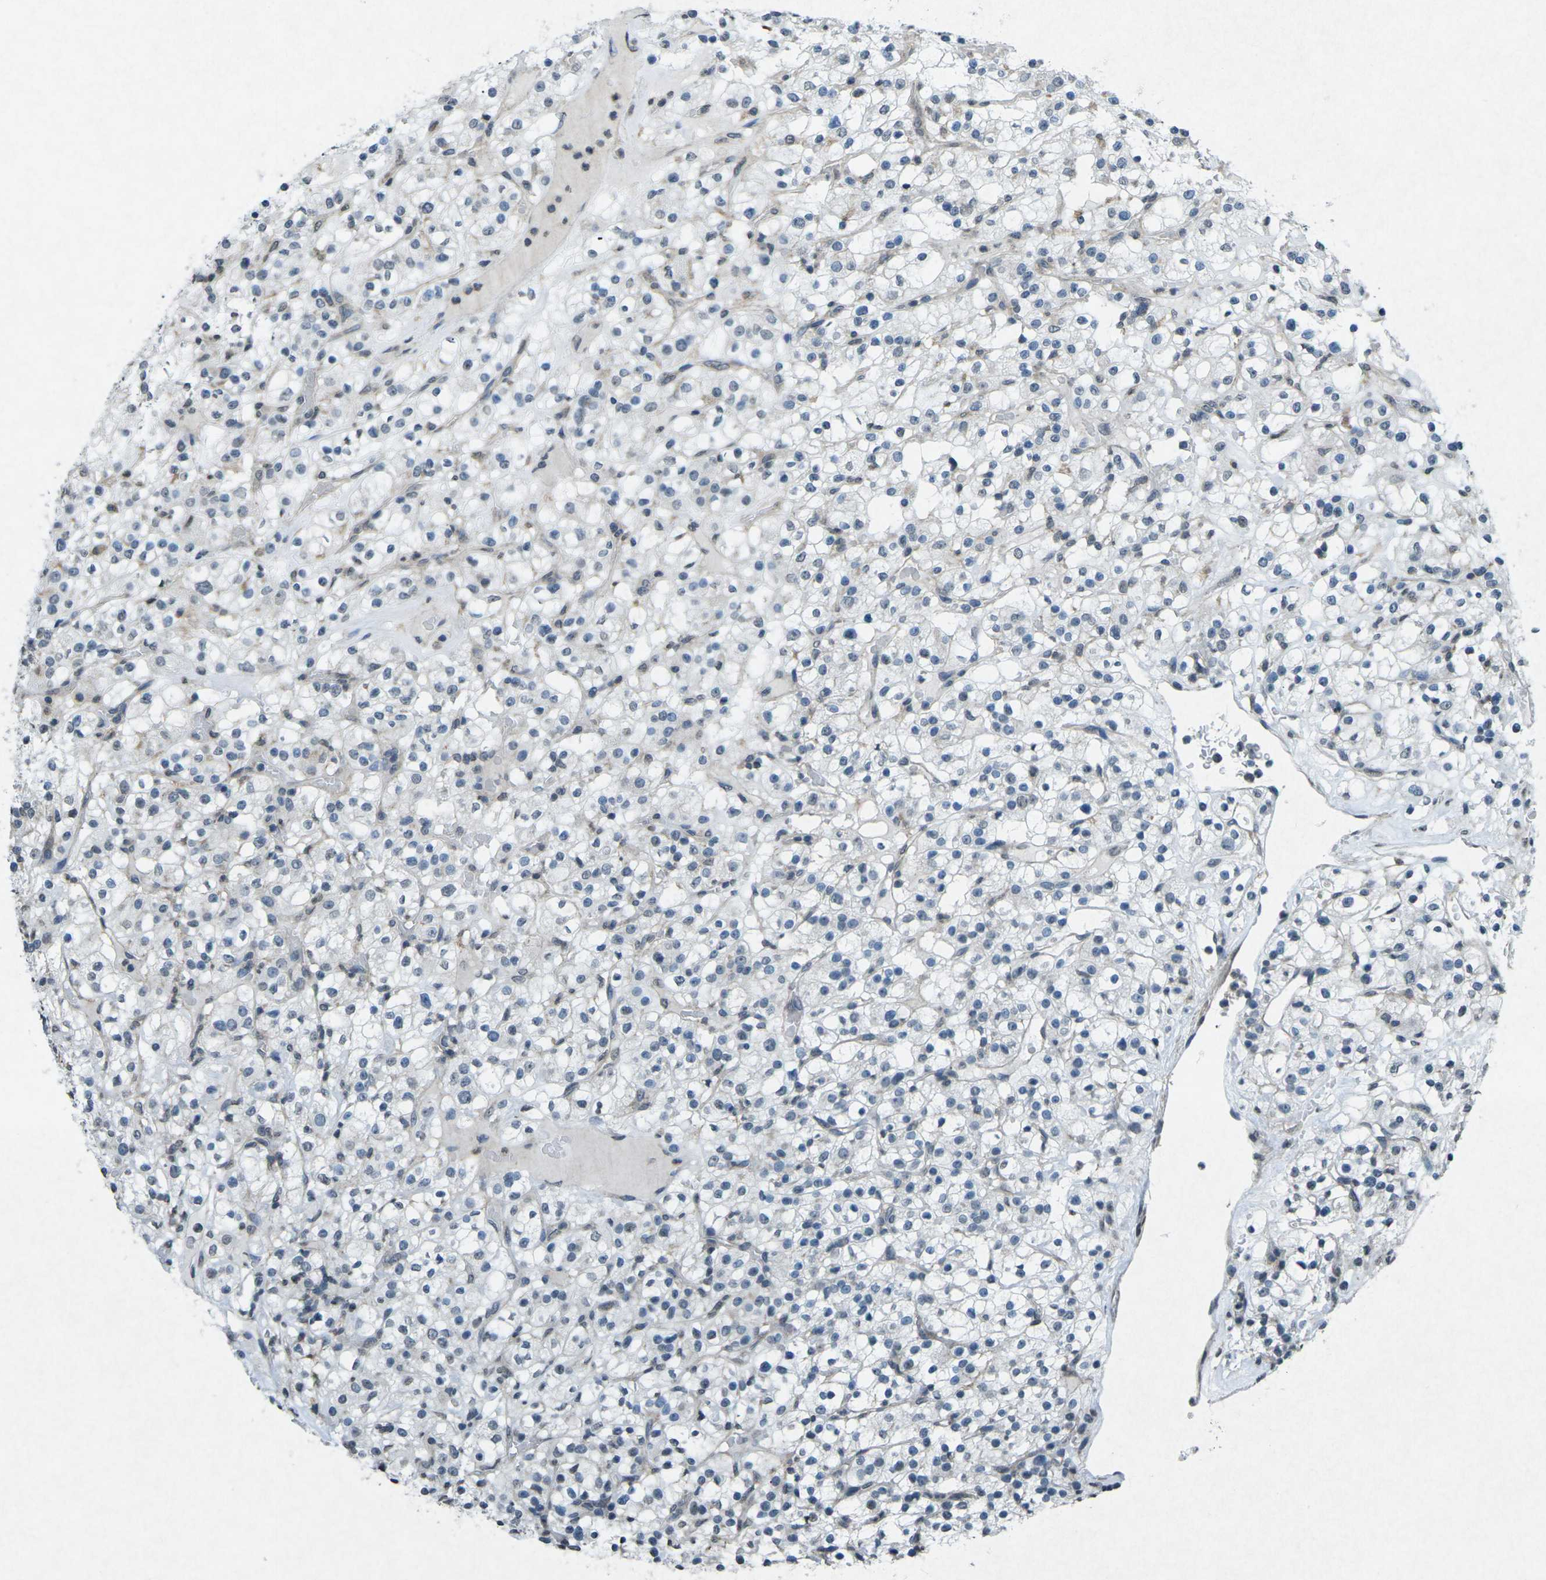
{"staining": {"intensity": "negative", "quantity": "none", "location": "none"}, "tissue": "renal cancer", "cell_type": "Tumor cells", "image_type": "cancer", "snomed": [{"axis": "morphology", "description": "Normal tissue, NOS"}, {"axis": "morphology", "description": "Adenocarcinoma, NOS"}, {"axis": "topography", "description": "Kidney"}], "caption": "There is no significant staining in tumor cells of adenocarcinoma (renal).", "gene": "TFR2", "patient": {"sex": "female", "age": 72}}